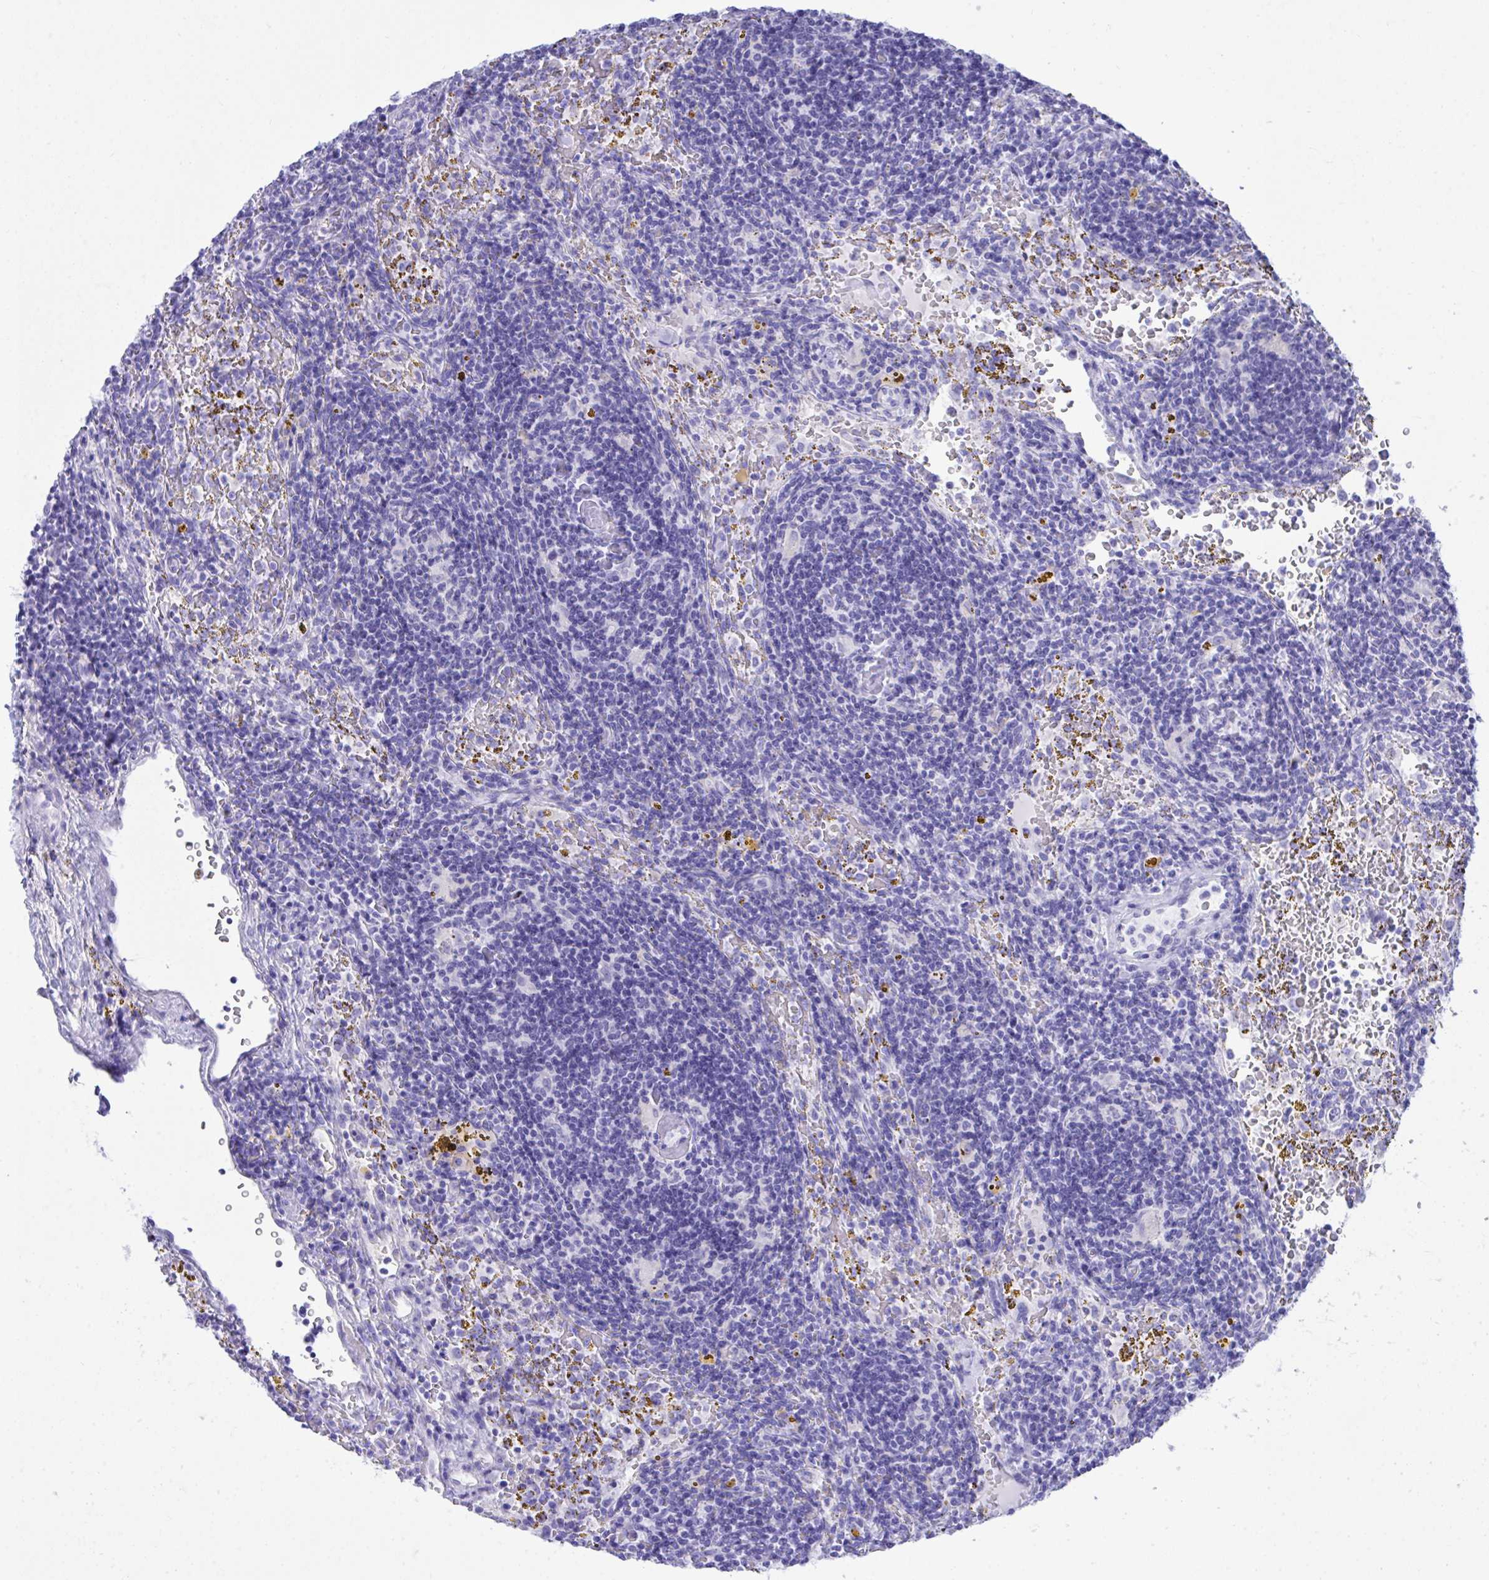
{"staining": {"intensity": "negative", "quantity": "none", "location": "none"}, "tissue": "lymphoma", "cell_type": "Tumor cells", "image_type": "cancer", "snomed": [{"axis": "morphology", "description": "Malignant lymphoma, non-Hodgkin's type, Low grade"}, {"axis": "topography", "description": "Spleen"}], "caption": "This is an IHC histopathology image of low-grade malignant lymphoma, non-Hodgkin's type. There is no staining in tumor cells.", "gene": "BEX5", "patient": {"sex": "female", "age": 70}}